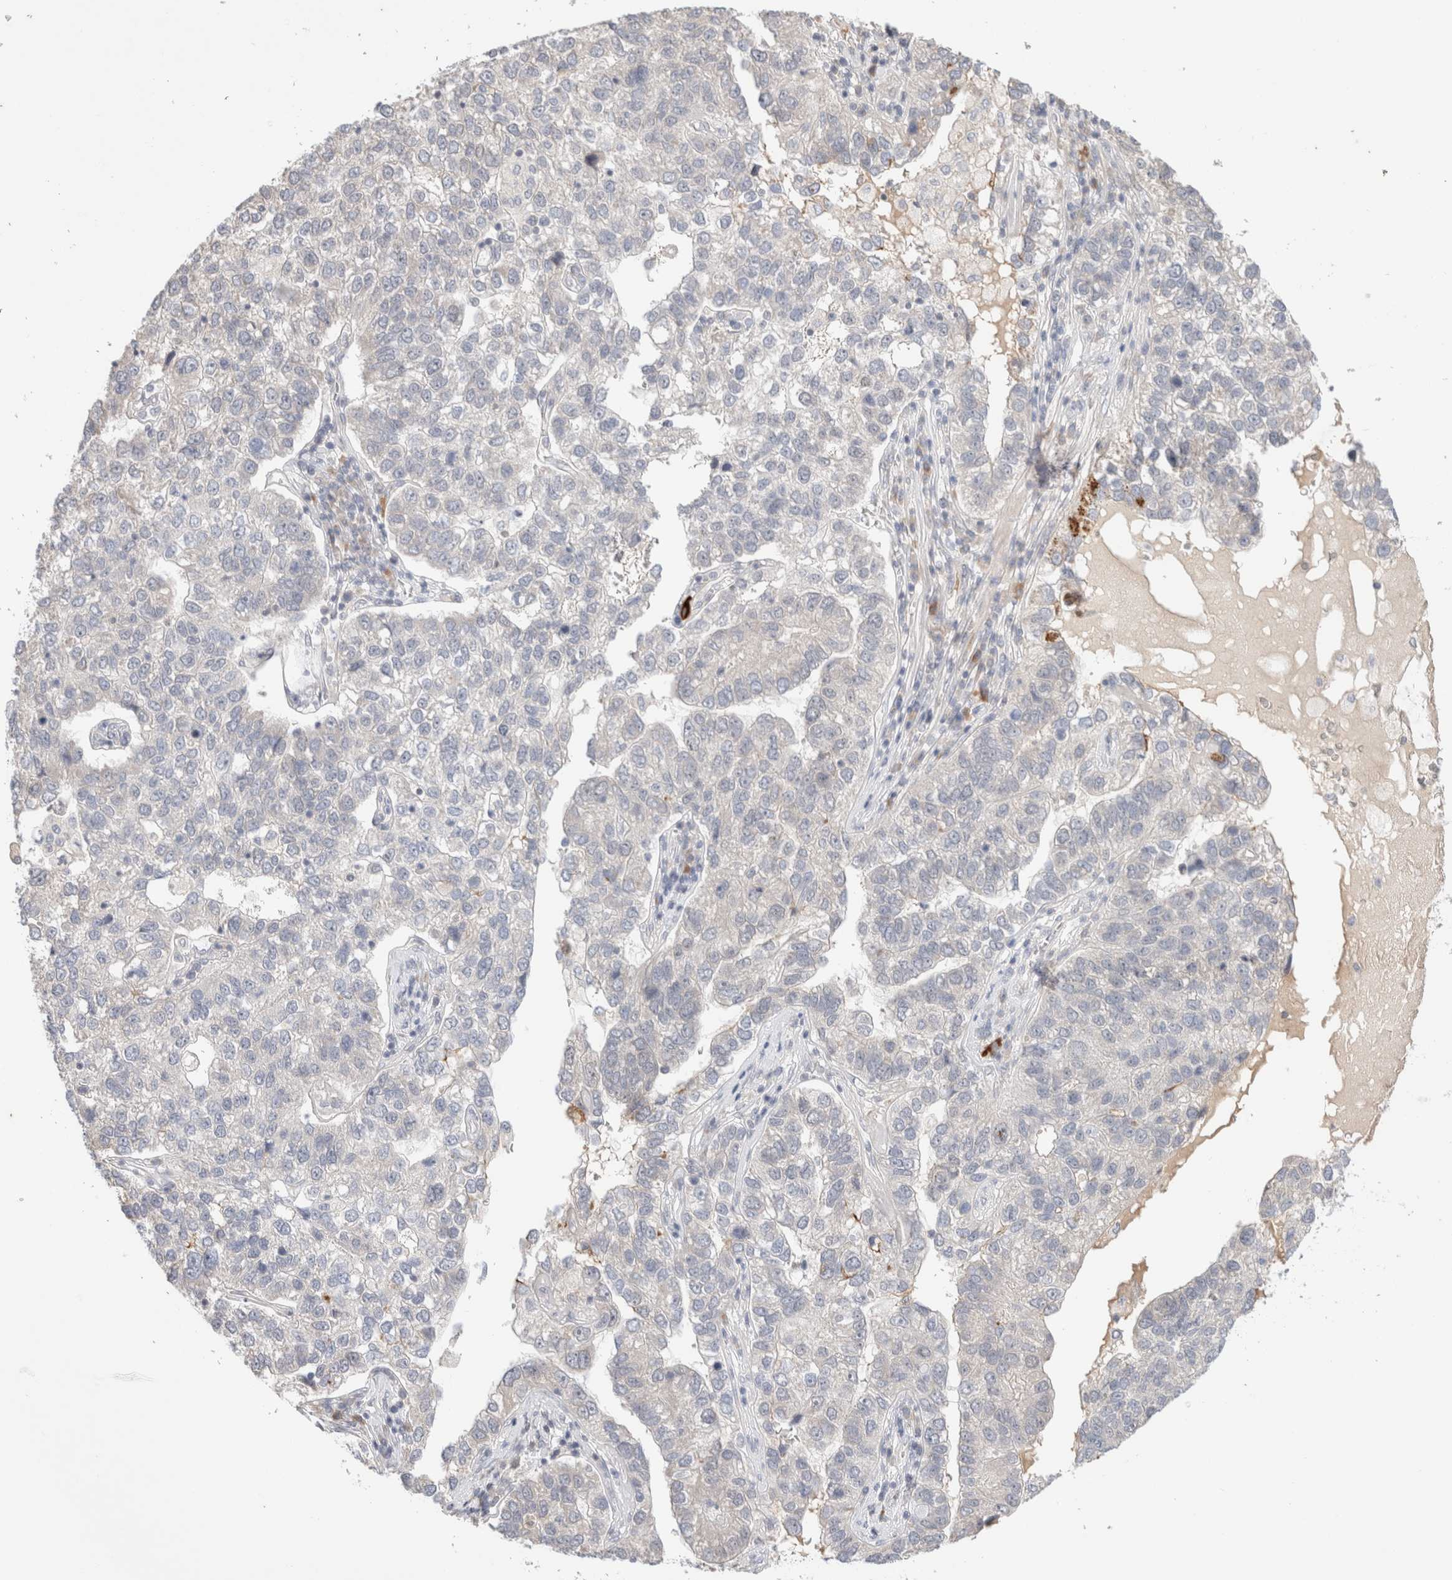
{"staining": {"intensity": "negative", "quantity": "none", "location": "none"}, "tissue": "pancreatic cancer", "cell_type": "Tumor cells", "image_type": "cancer", "snomed": [{"axis": "morphology", "description": "Adenocarcinoma, NOS"}, {"axis": "topography", "description": "Pancreas"}], "caption": "IHC image of neoplastic tissue: pancreatic cancer (adenocarcinoma) stained with DAB (3,3'-diaminobenzidine) shows no significant protein positivity in tumor cells.", "gene": "SPRTN", "patient": {"sex": "female", "age": 61}}